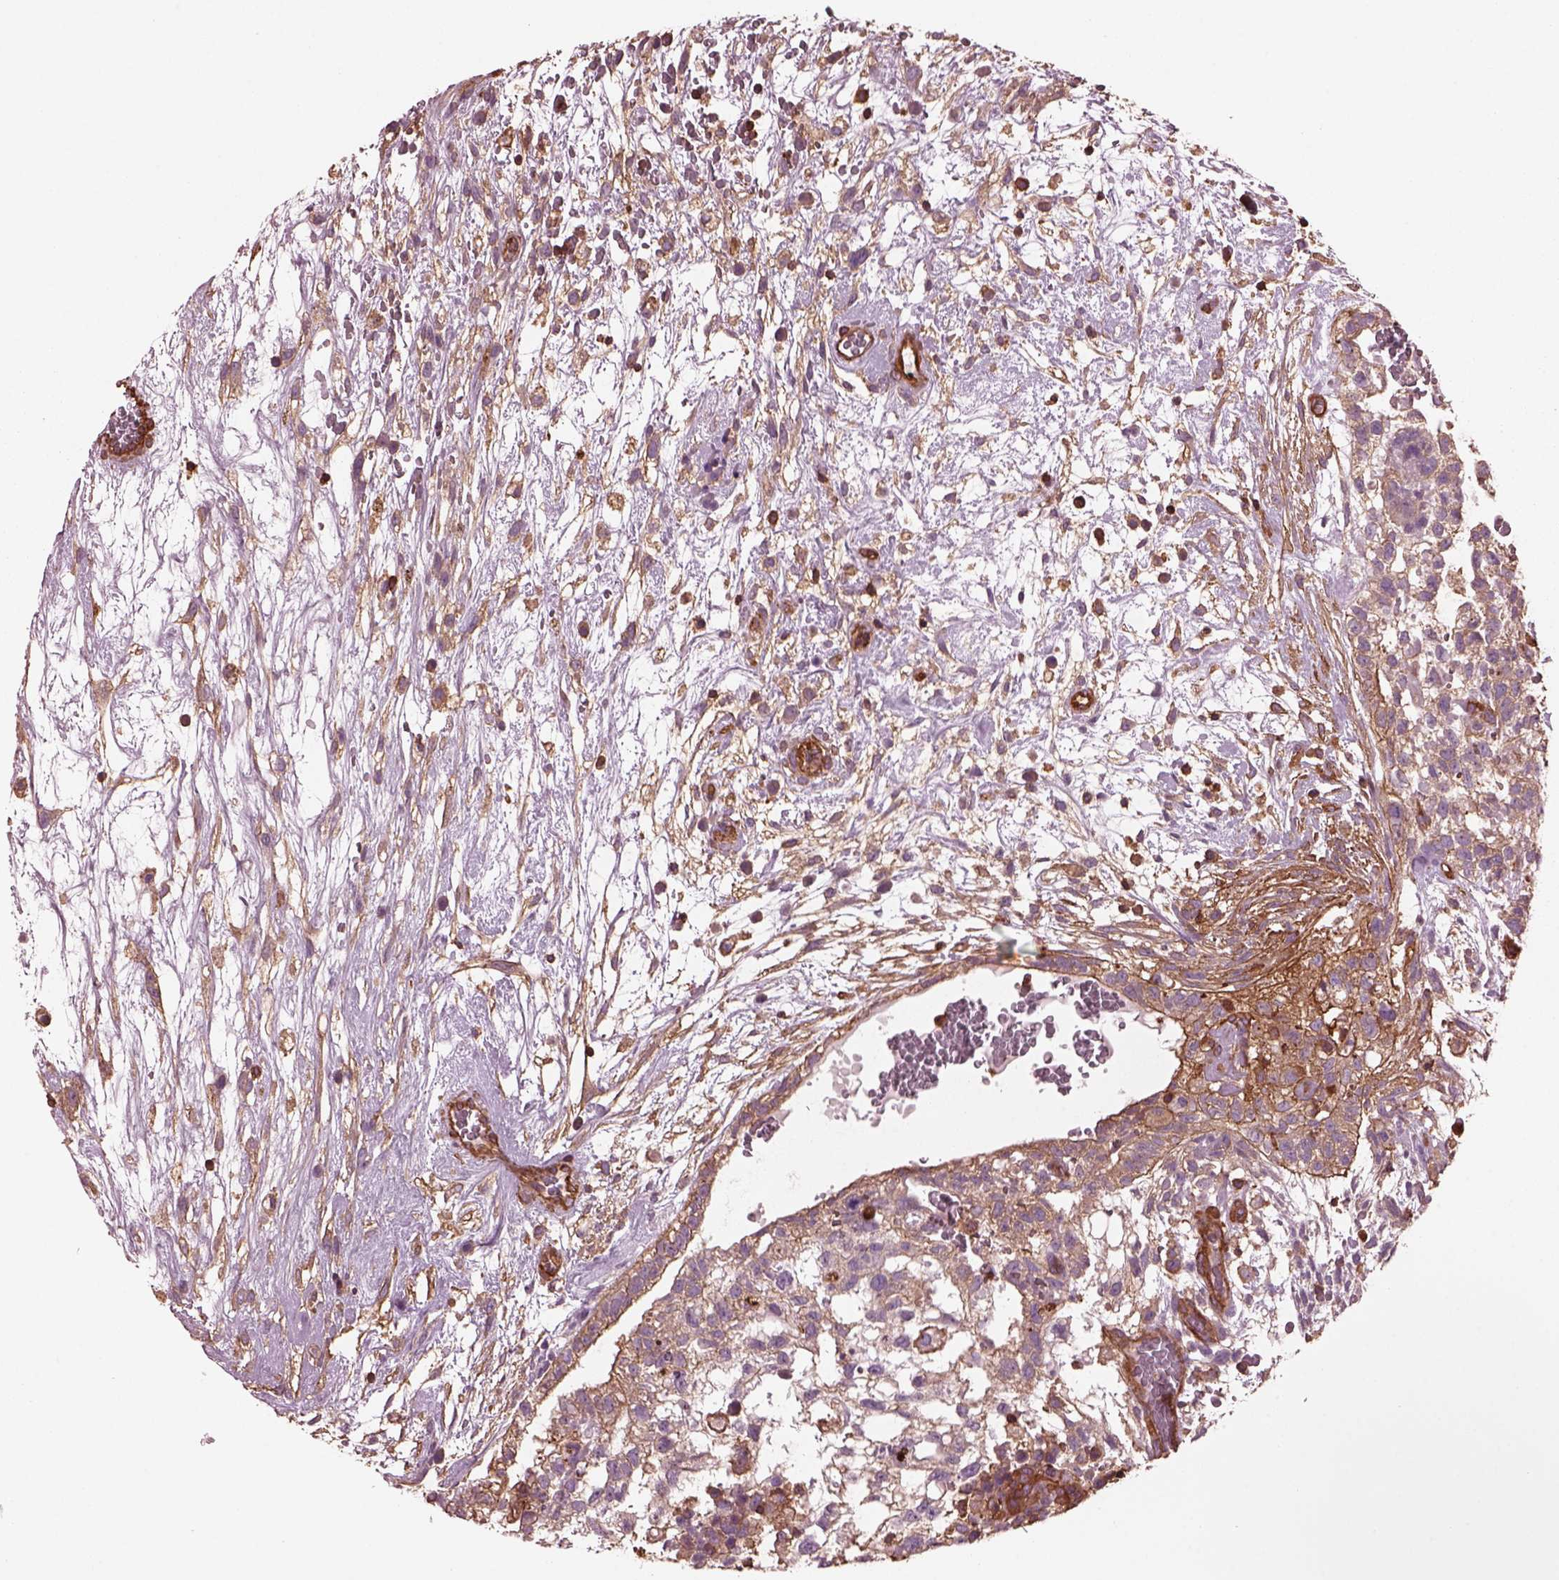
{"staining": {"intensity": "moderate", "quantity": "<25%", "location": "cytoplasmic/membranous"}, "tissue": "testis cancer", "cell_type": "Tumor cells", "image_type": "cancer", "snomed": [{"axis": "morphology", "description": "Normal tissue, NOS"}, {"axis": "morphology", "description": "Carcinoma, Embryonal, NOS"}, {"axis": "topography", "description": "Testis"}], "caption": "IHC micrograph of human testis cancer (embryonal carcinoma) stained for a protein (brown), which shows low levels of moderate cytoplasmic/membranous expression in approximately <25% of tumor cells.", "gene": "MYL6", "patient": {"sex": "male", "age": 32}}